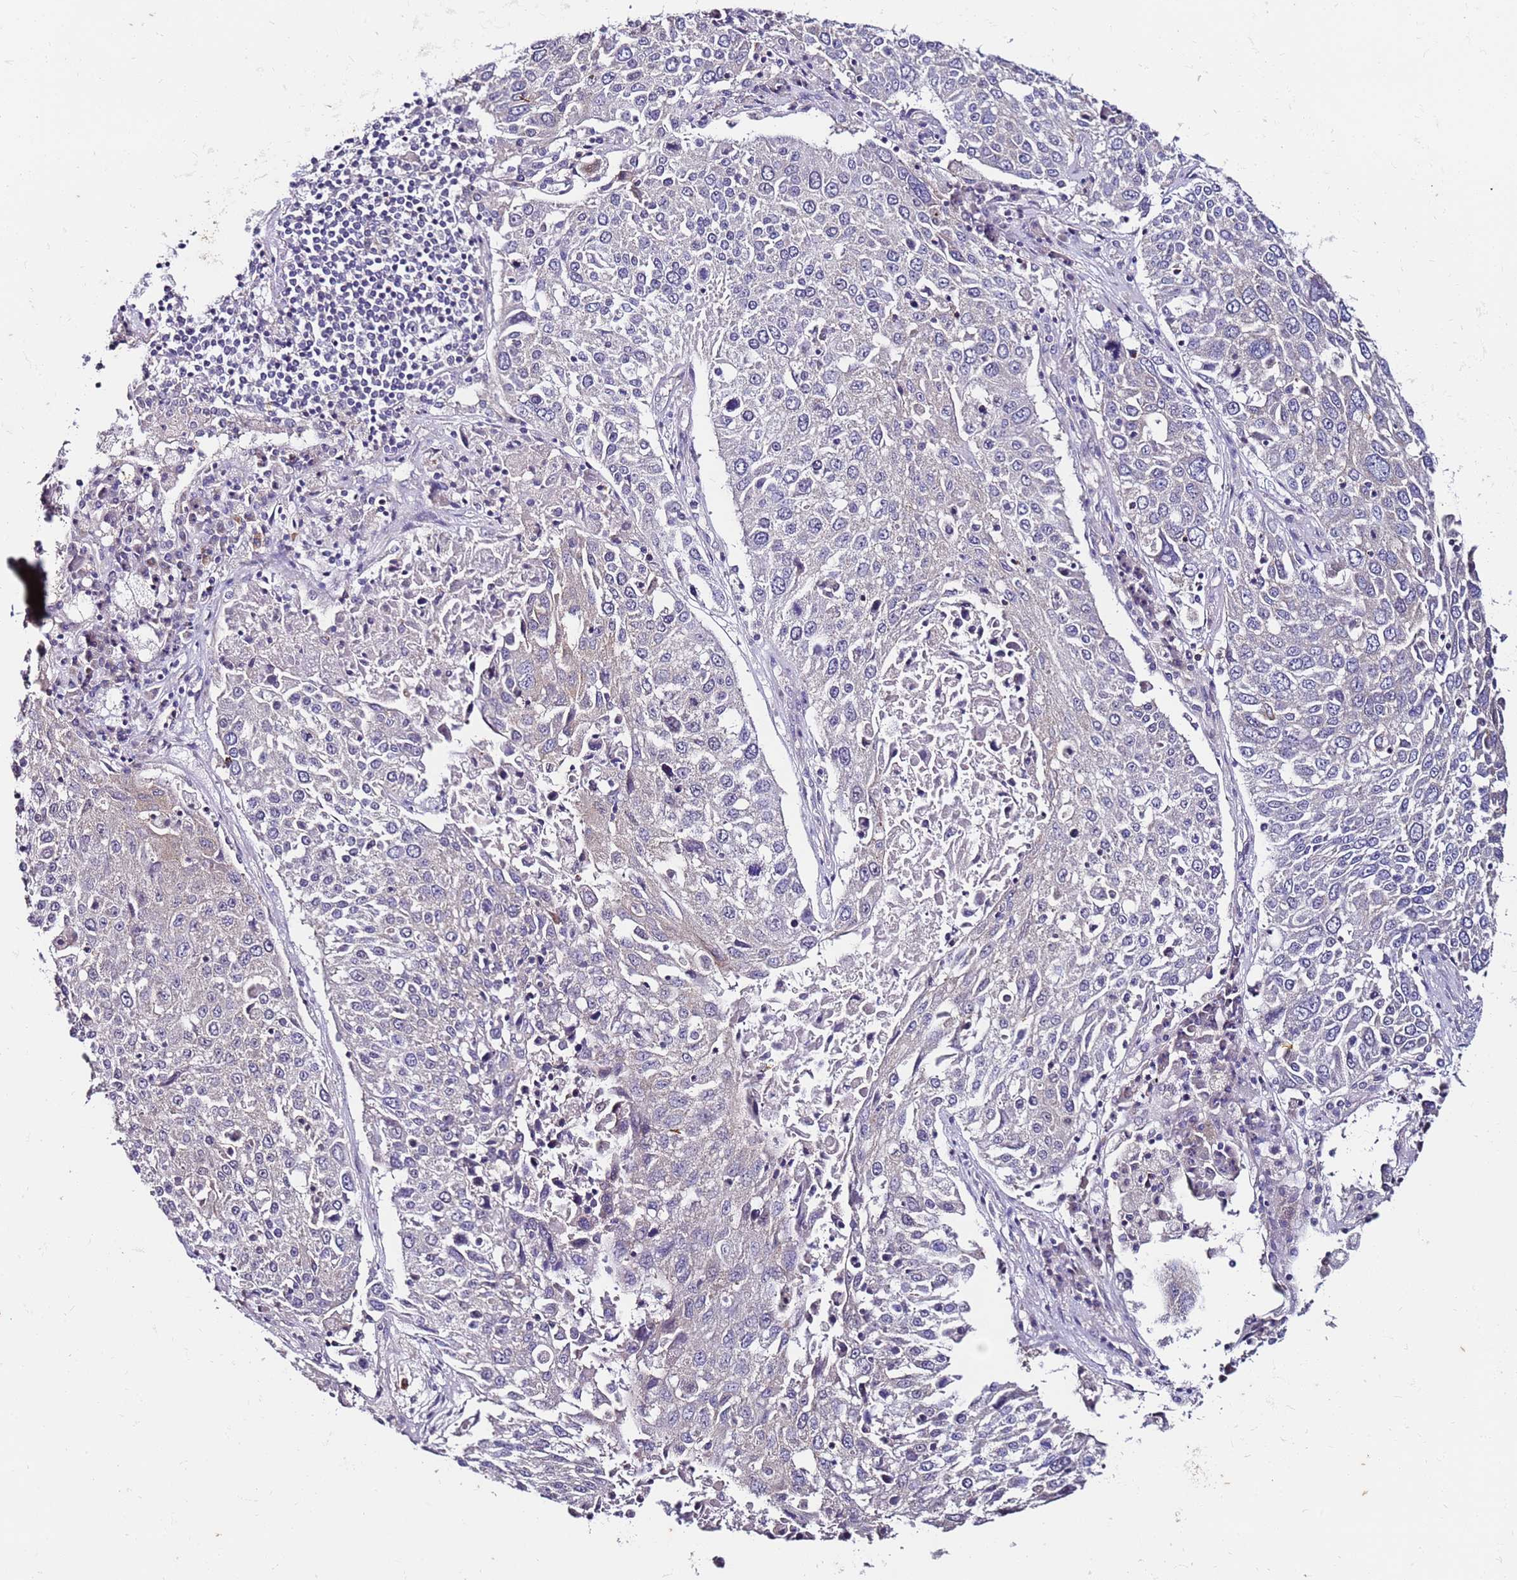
{"staining": {"intensity": "negative", "quantity": "none", "location": "none"}, "tissue": "lung cancer", "cell_type": "Tumor cells", "image_type": "cancer", "snomed": [{"axis": "morphology", "description": "Squamous cell carcinoma, NOS"}, {"axis": "topography", "description": "Lung"}], "caption": "Lung cancer was stained to show a protein in brown. There is no significant positivity in tumor cells.", "gene": "SRRM5", "patient": {"sex": "male", "age": 65}}